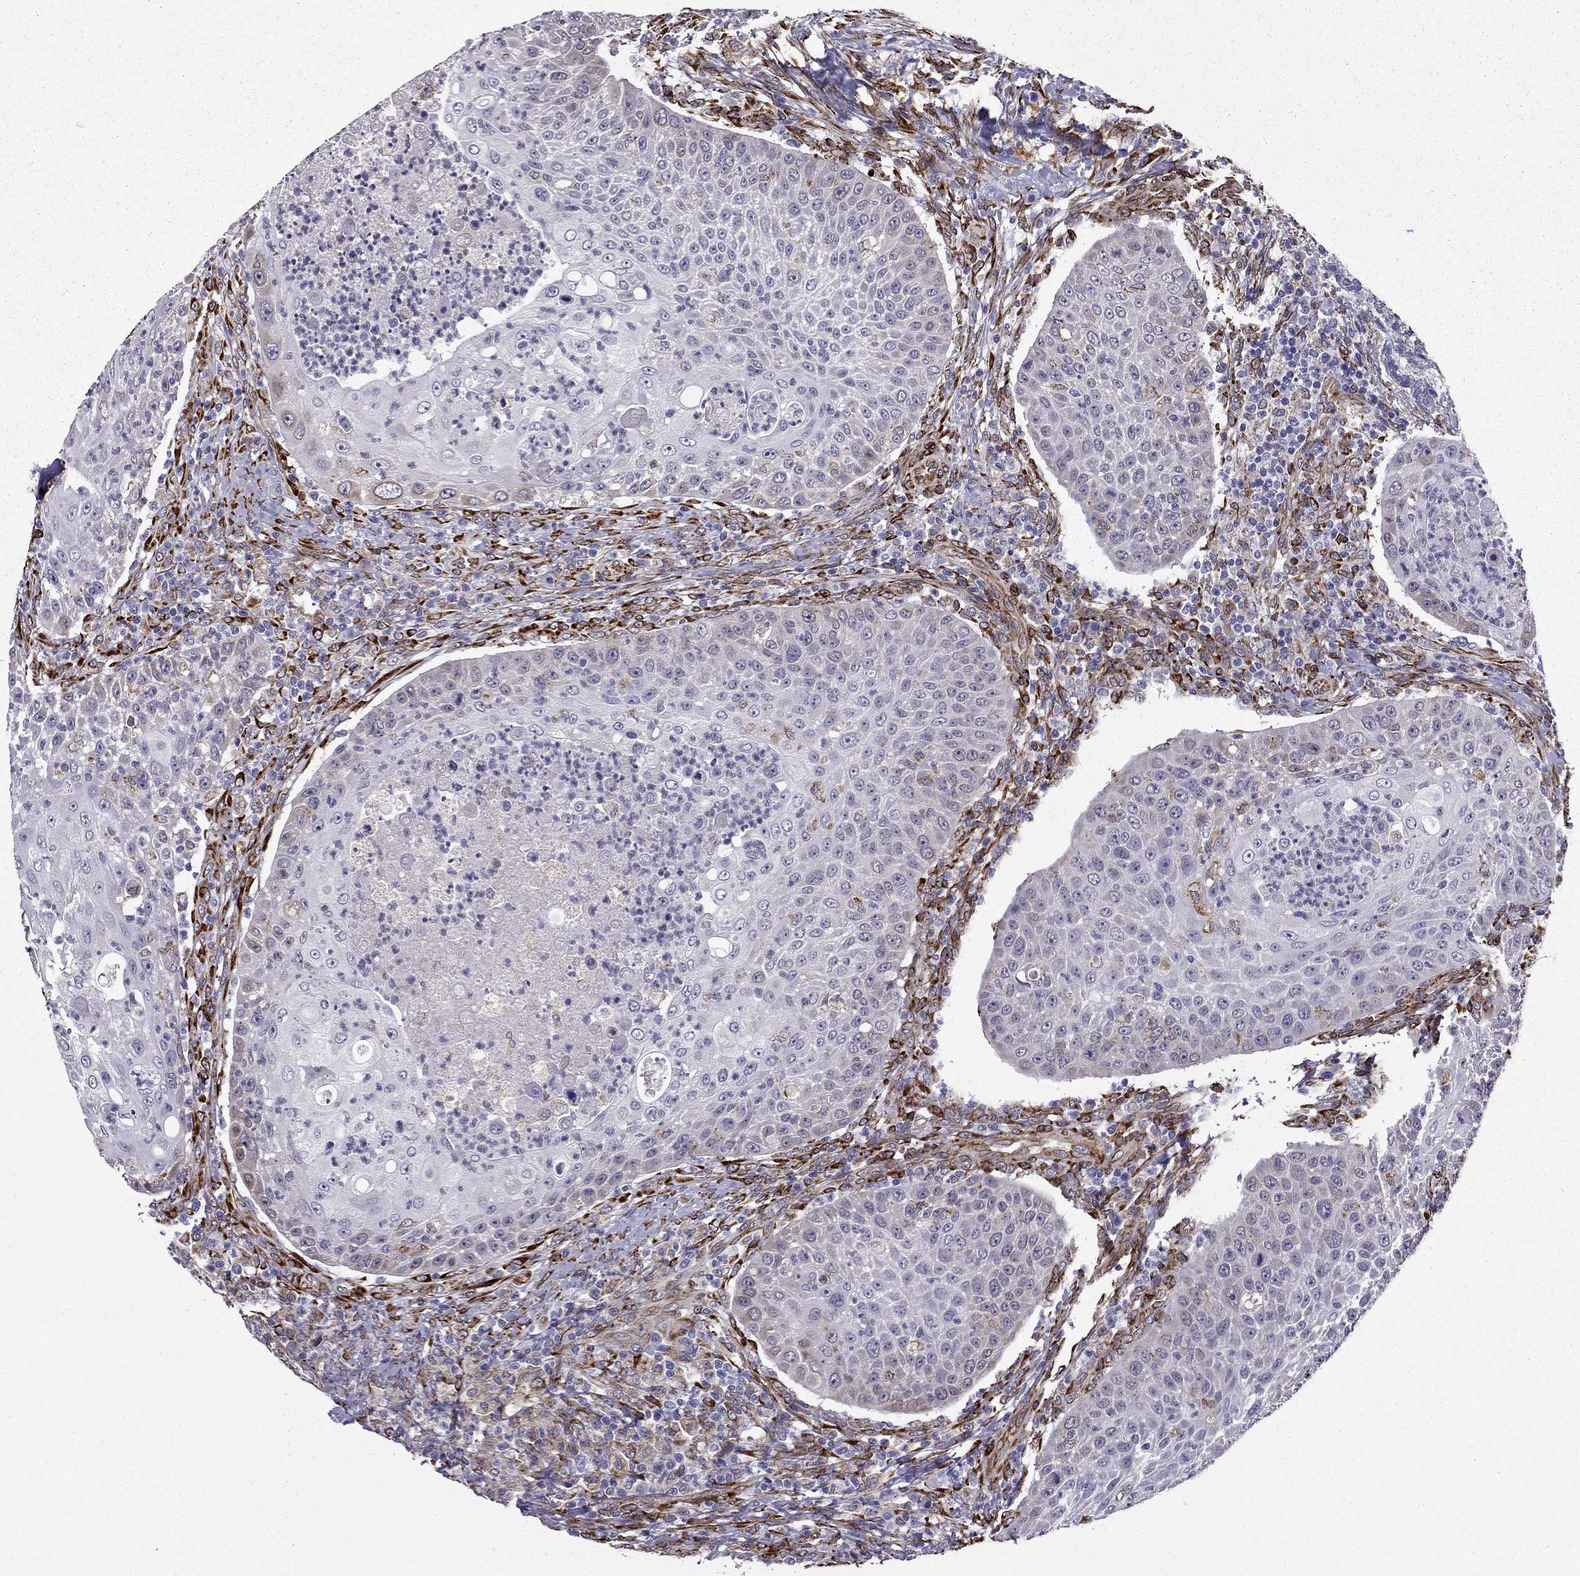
{"staining": {"intensity": "negative", "quantity": "none", "location": "none"}, "tissue": "head and neck cancer", "cell_type": "Tumor cells", "image_type": "cancer", "snomed": [{"axis": "morphology", "description": "Squamous cell carcinoma, NOS"}, {"axis": "topography", "description": "Head-Neck"}], "caption": "Immunohistochemistry (IHC) of squamous cell carcinoma (head and neck) demonstrates no staining in tumor cells.", "gene": "IKBIP", "patient": {"sex": "male", "age": 69}}